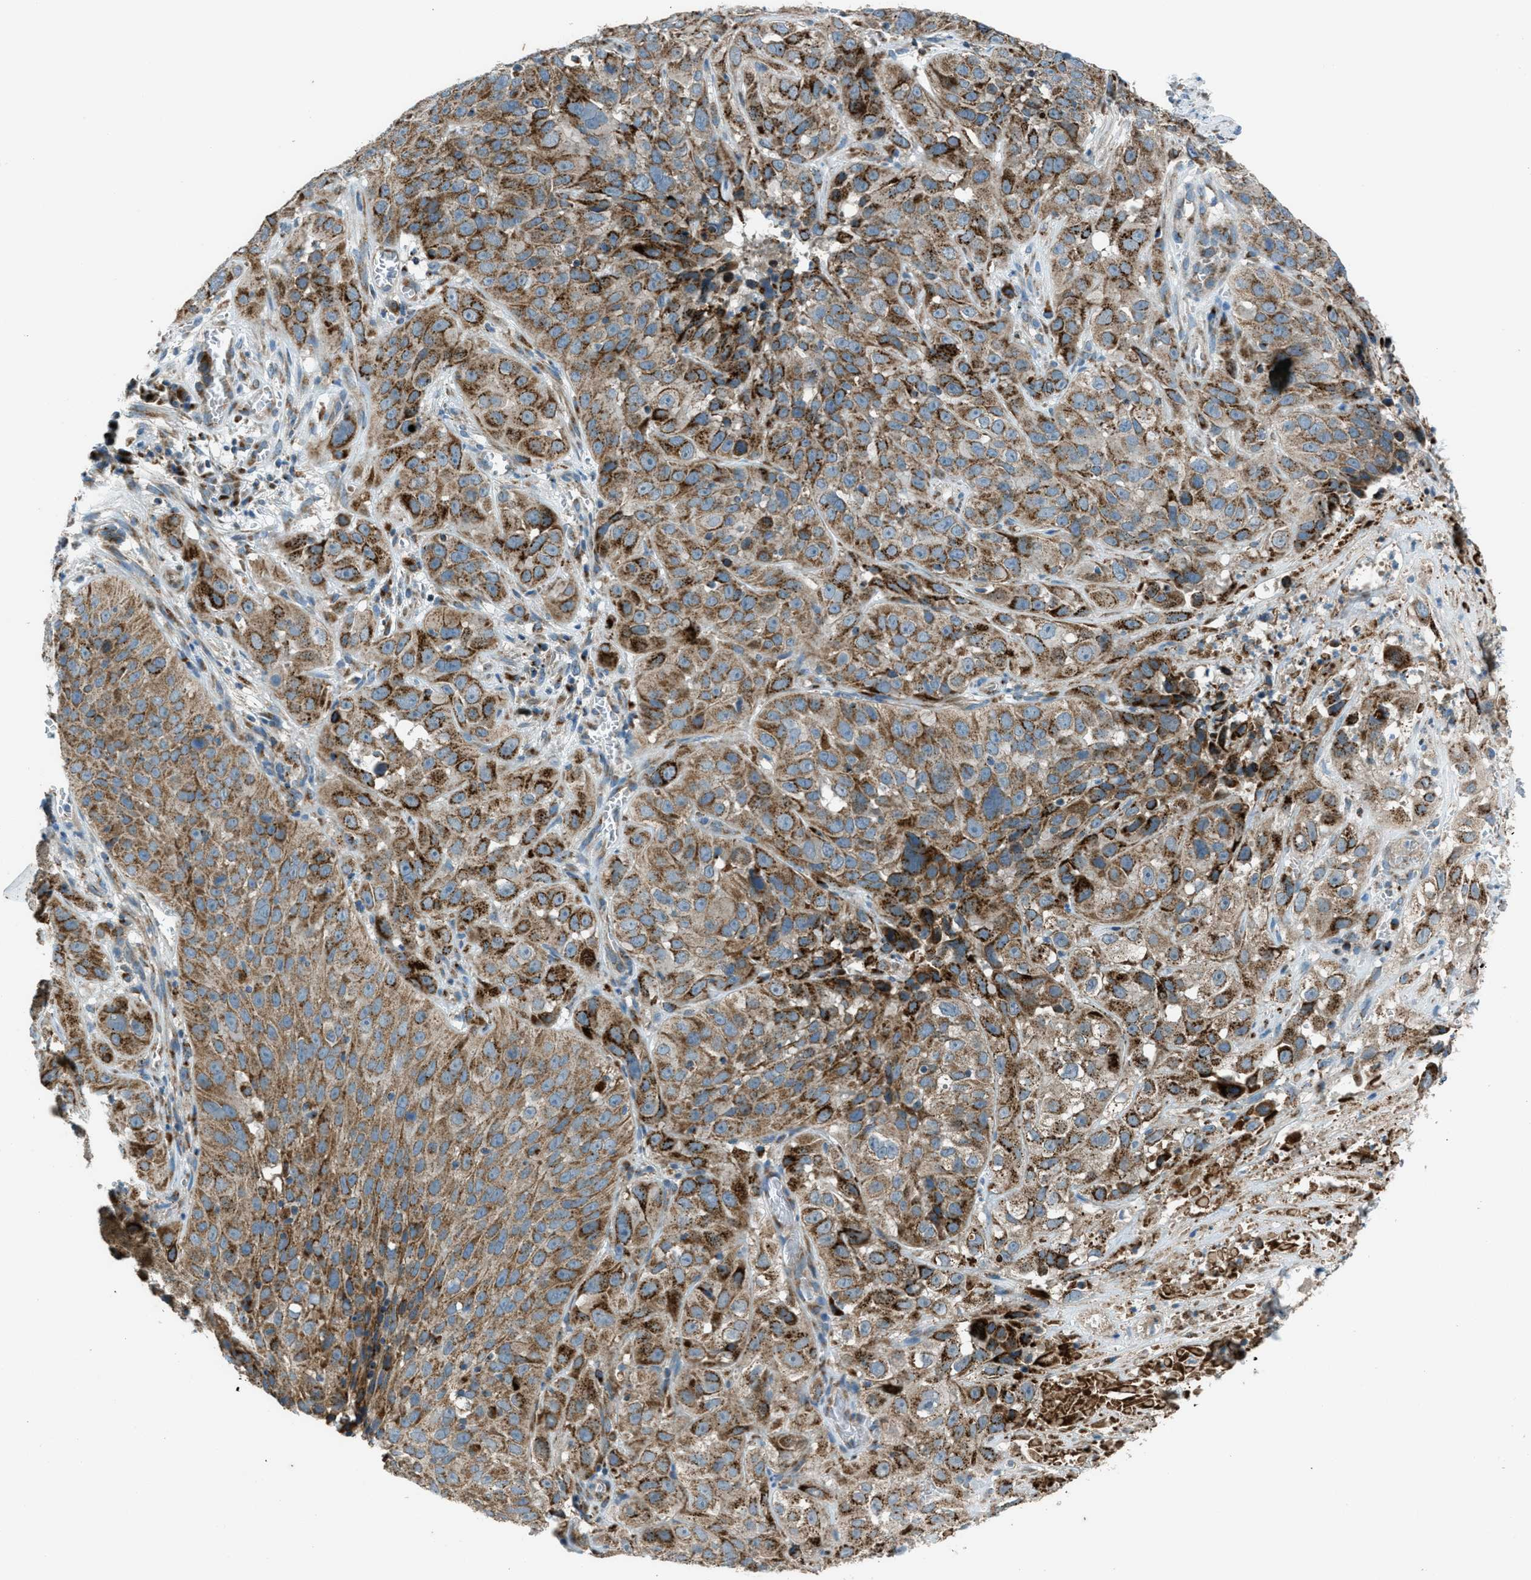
{"staining": {"intensity": "strong", "quantity": "25%-75%", "location": "cytoplasmic/membranous"}, "tissue": "cervical cancer", "cell_type": "Tumor cells", "image_type": "cancer", "snomed": [{"axis": "morphology", "description": "Squamous cell carcinoma, NOS"}, {"axis": "topography", "description": "Cervix"}], "caption": "Immunohistochemistry of squamous cell carcinoma (cervical) displays high levels of strong cytoplasmic/membranous positivity in about 25%-75% of tumor cells. The staining was performed using DAB to visualize the protein expression in brown, while the nuclei were stained in blue with hematoxylin (Magnification: 20x).", "gene": "BCKDK", "patient": {"sex": "female", "age": 32}}